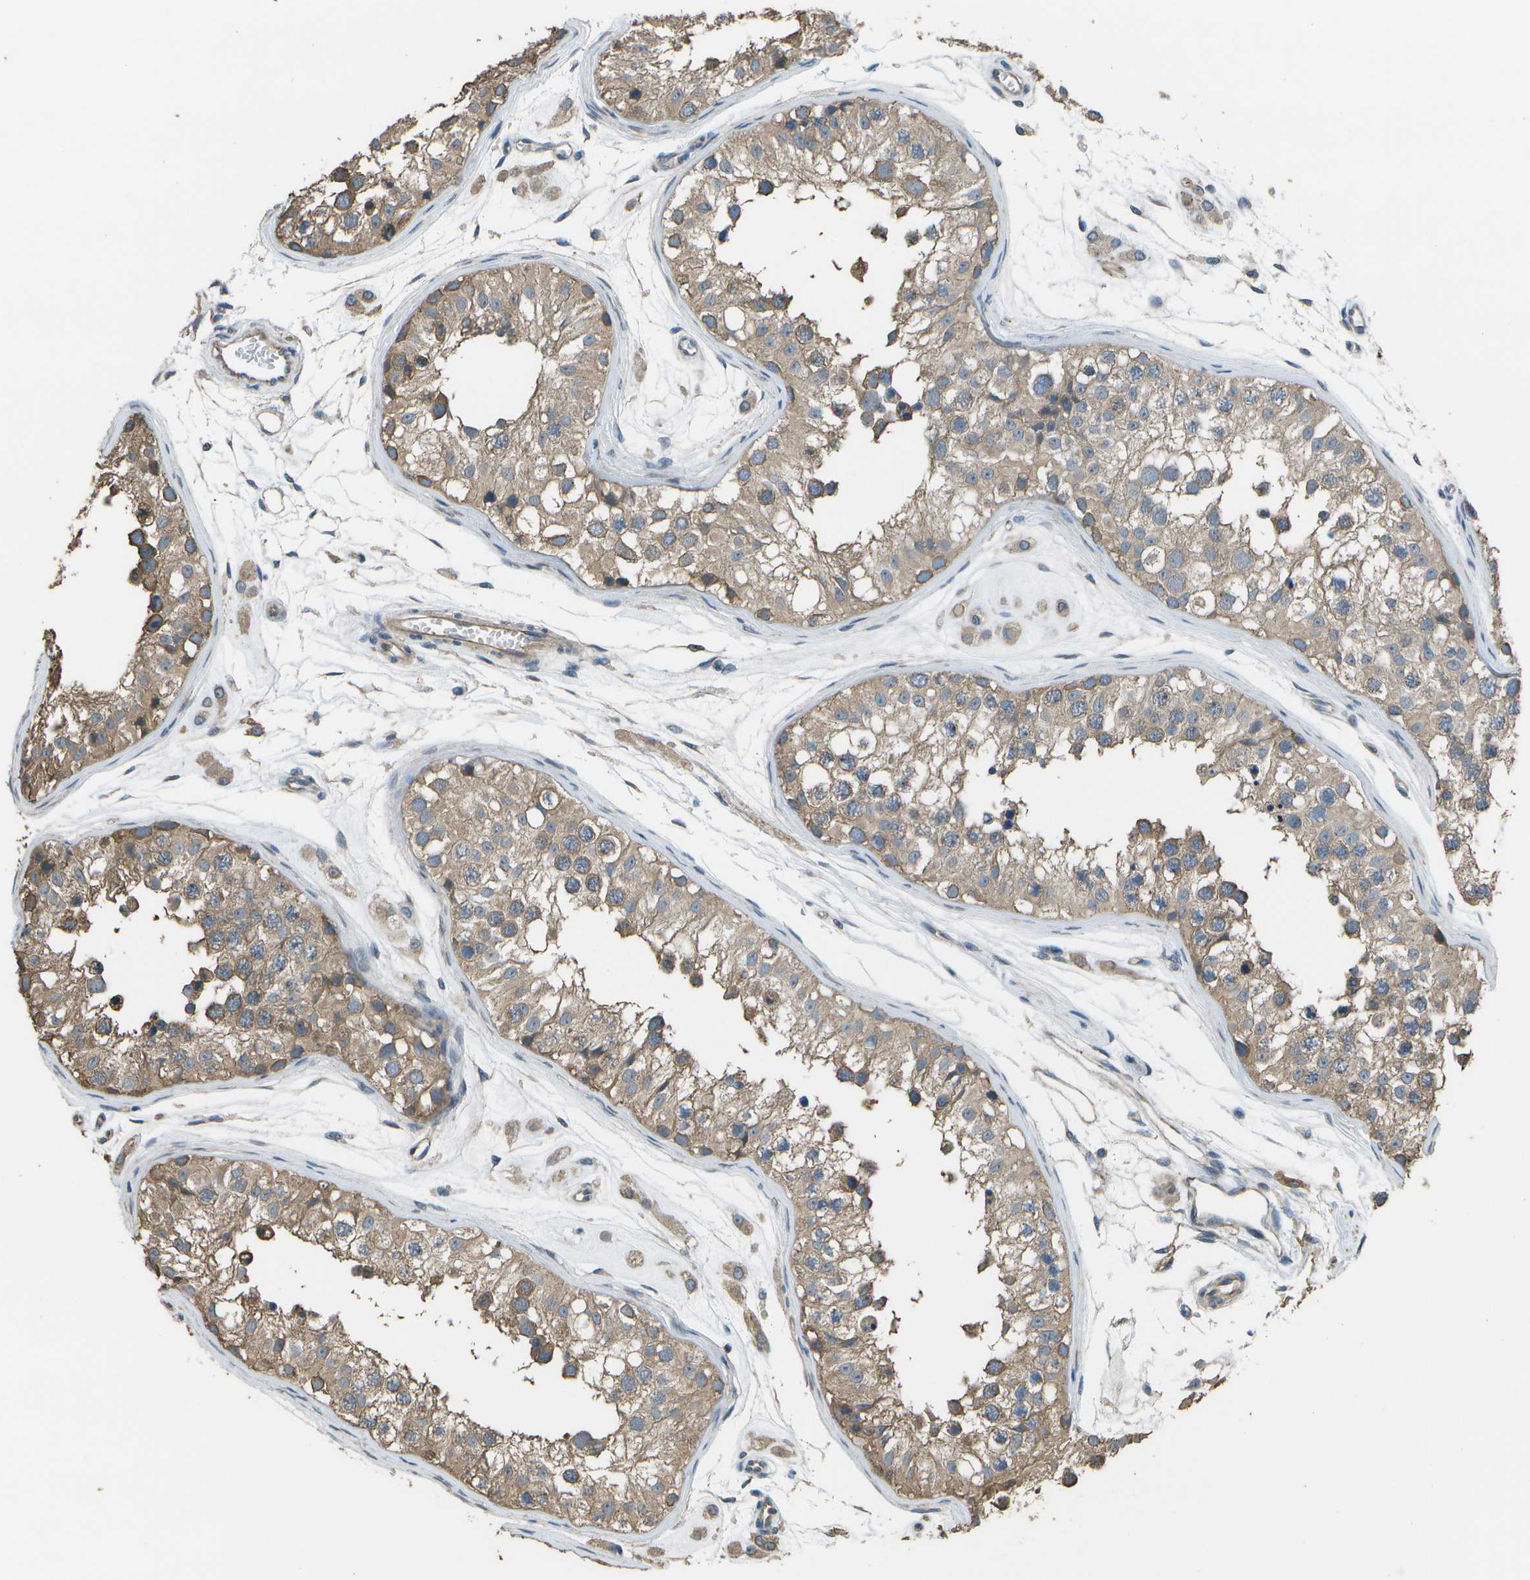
{"staining": {"intensity": "moderate", "quantity": ">75%", "location": "cytoplasmic/membranous"}, "tissue": "testis", "cell_type": "Cells in seminiferous ducts", "image_type": "normal", "snomed": [{"axis": "morphology", "description": "Normal tissue, NOS"}, {"axis": "morphology", "description": "Adenocarcinoma, metastatic, NOS"}, {"axis": "topography", "description": "Testis"}], "caption": "IHC photomicrograph of benign human testis stained for a protein (brown), which shows medium levels of moderate cytoplasmic/membranous positivity in approximately >75% of cells in seminiferous ducts.", "gene": "CLNS1A", "patient": {"sex": "male", "age": 26}}